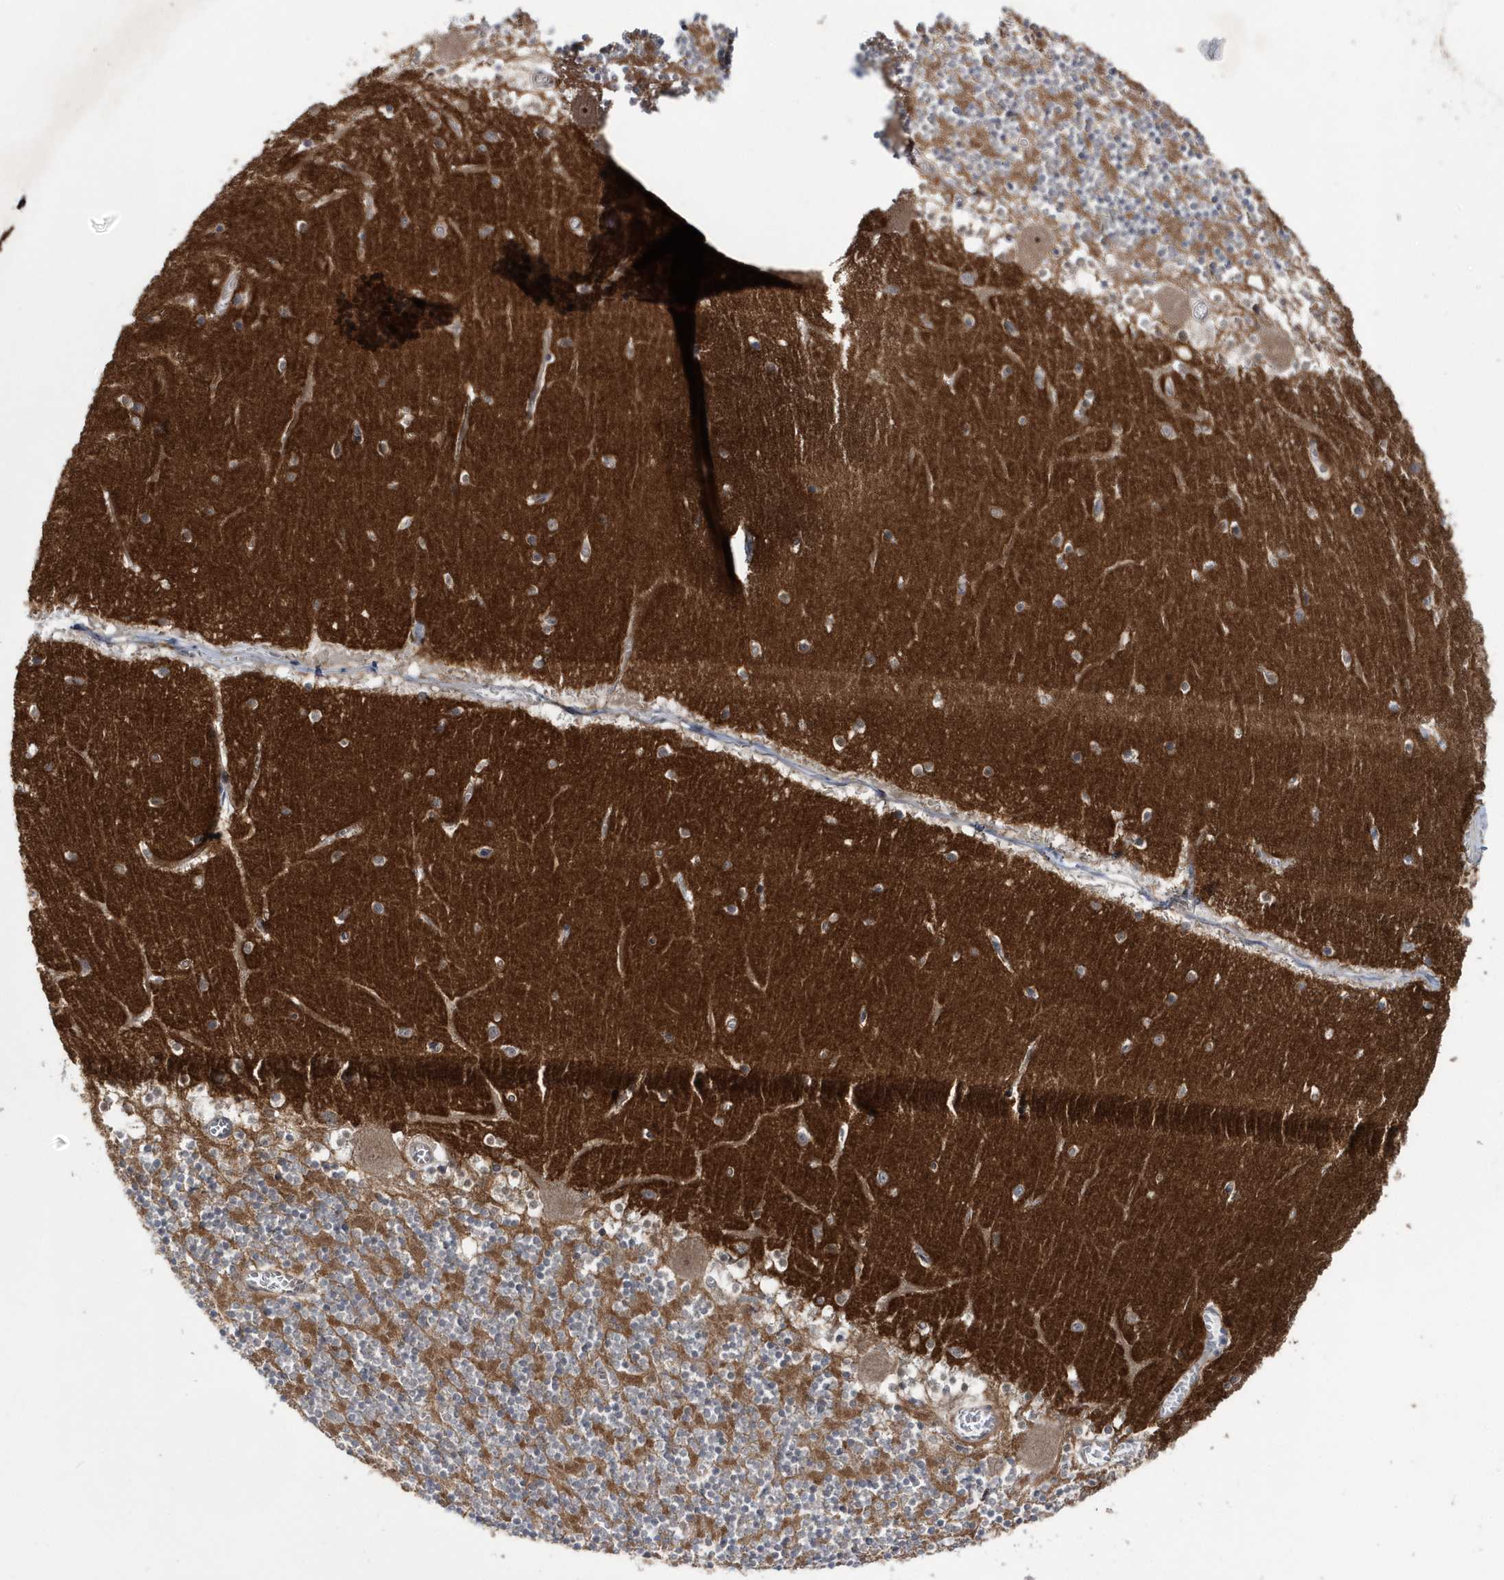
{"staining": {"intensity": "moderate", "quantity": "25%-75%", "location": "cytoplasmic/membranous"}, "tissue": "cerebellum", "cell_type": "Cells in granular layer", "image_type": "normal", "snomed": [{"axis": "morphology", "description": "Normal tissue, NOS"}, {"axis": "topography", "description": "Cerebellum"}], "caption": "Protein staining exhibits moderate cytoplasmic/membranous expression in about 25%-75% of cells in granular layer in unremarkable cerebellum. (DAB (3,3'-diaminobenzidine) IHC with brightfield microscopy, high magnification).", "gene": "DSPP", "patient": {"sex": "female", "age": 28}}